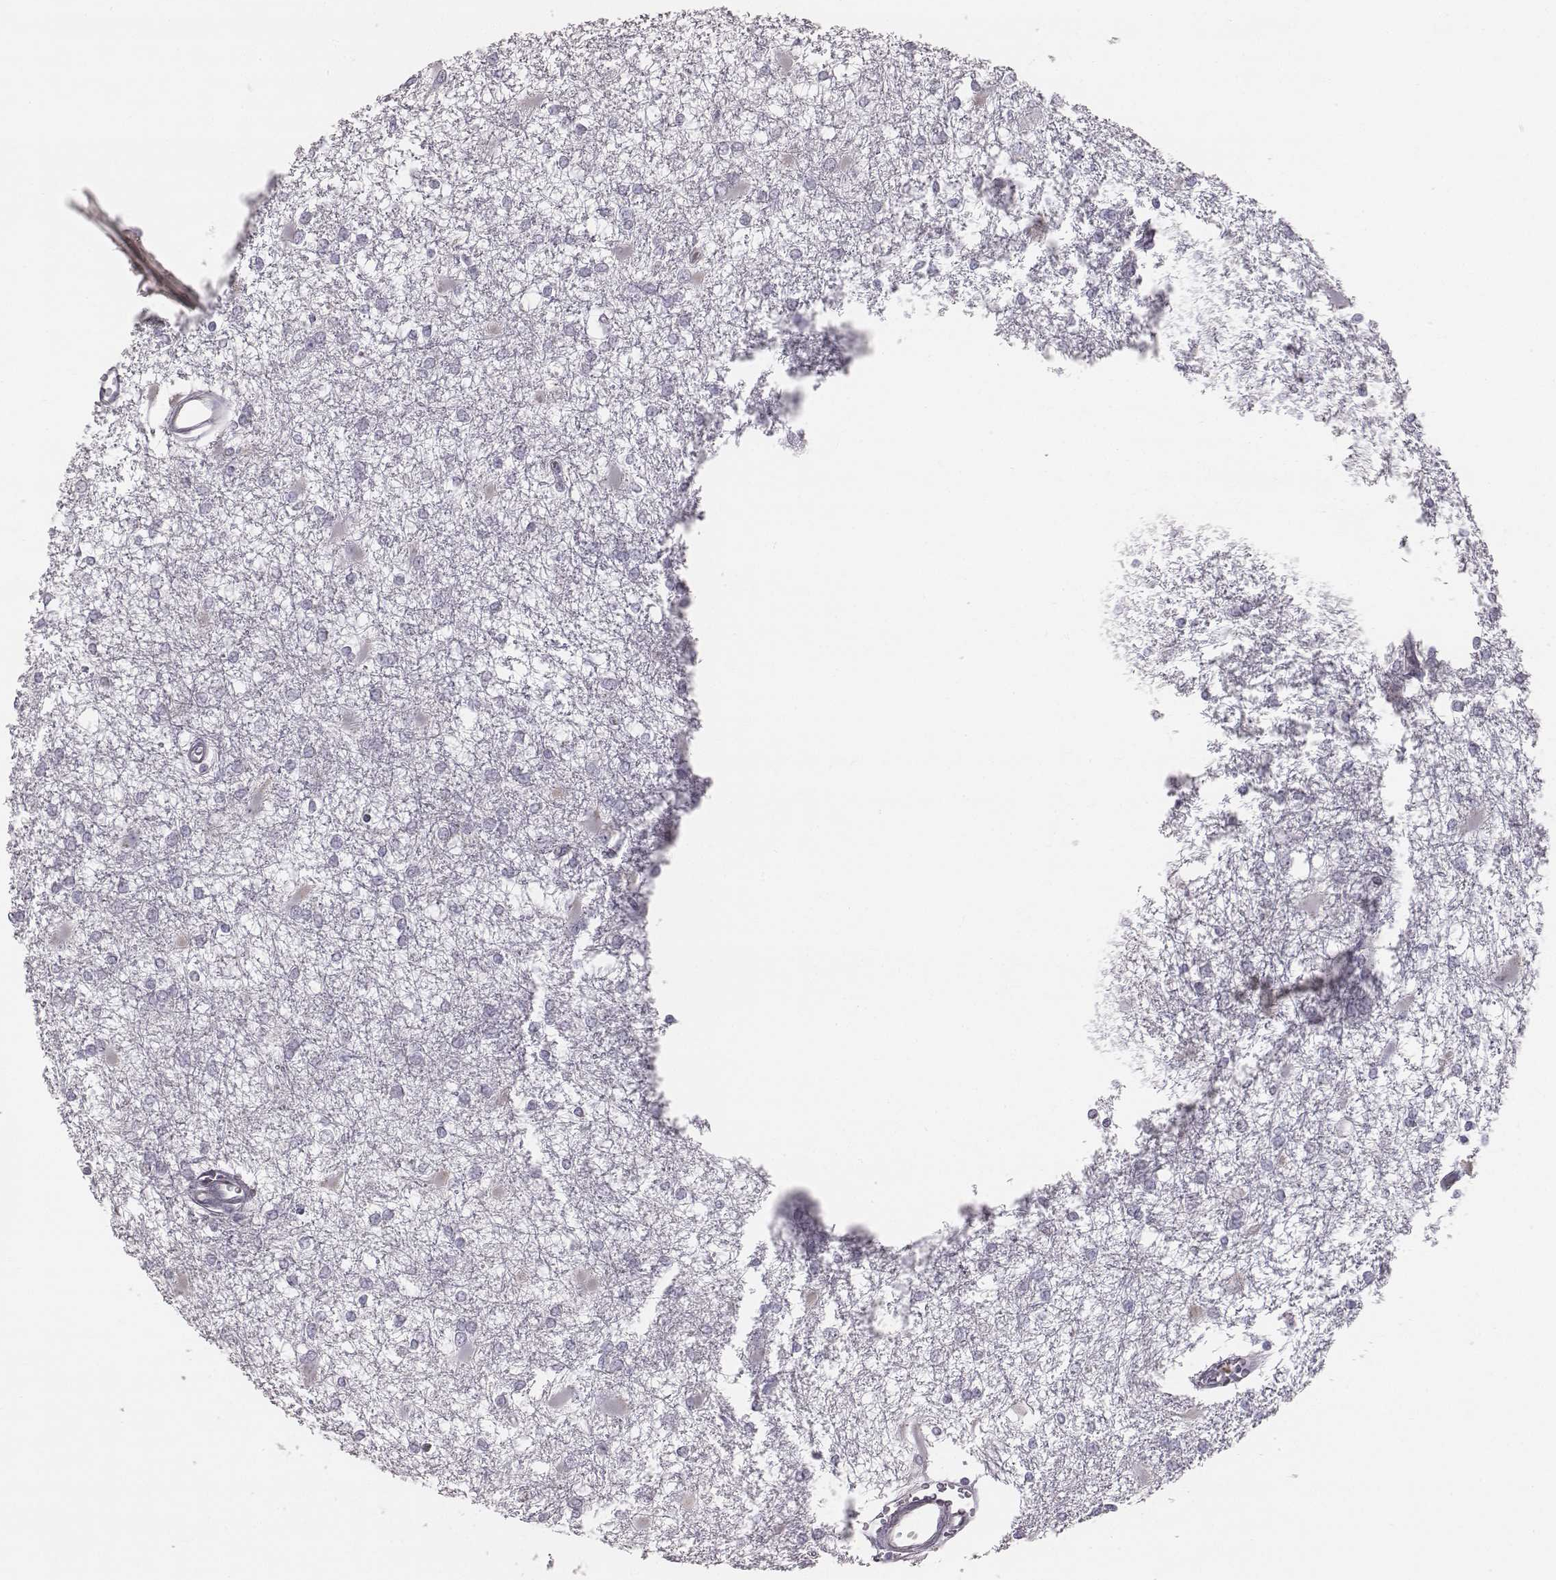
{"staining": {"intensity": "negative", "quantity": "none", "location": "none"}, "tissue": "glioma", "cell_type": "Tumor cells", "image_type": "cancer", "snomed": [{"axis": "morphology", "description": "Glioma, malignant, High grade"}, {"axis": "topography", "description": "Cerebral cortex"}], "caption": "Immunohistochemistry micrograph of human malignant high-grade glioma stained for a protein (brown), which shows no positivity in tumor cells. (DAB (3,3'-diaminobenzidine) immunohistochemistry with hematoxylin counter stain).", "gene": "C6orf58", "patient": {"sex": "male", "age": 79}}